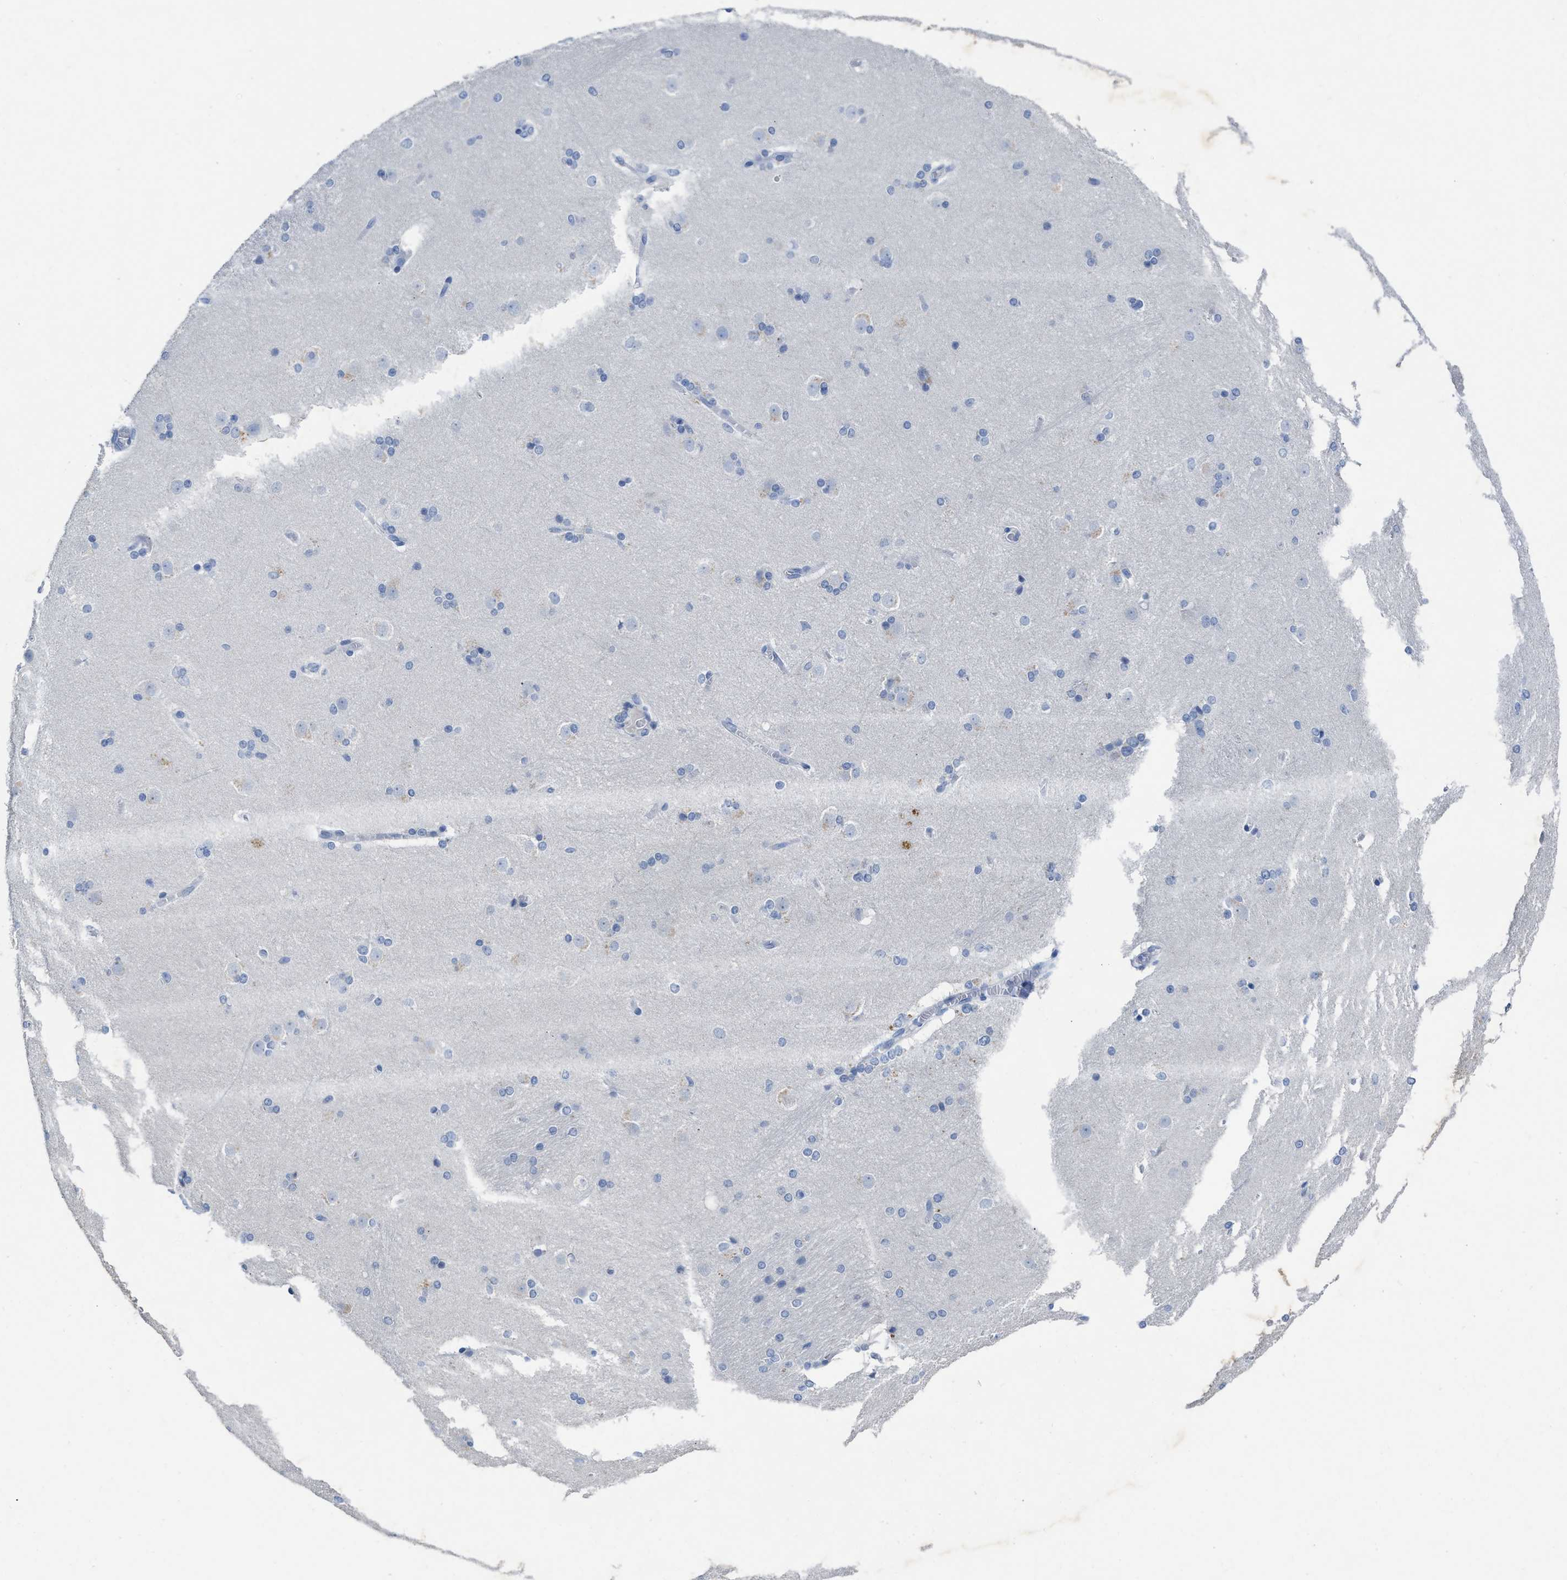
{"staining": {"intensity": "negative", "quantity": "none", "location": "none"}, "tissue": "caudate", "cell_type": "Glial cells", "image_type": "normal", "snomed": [{"axis": "morphology", "description": "Normal tissue, NOS"}, {"axis": "topography", "description": "Lateral ventricle wall"}], "caption": "This is an IHC micrograph of unremarkable human caudate. There is no expression in glial cells.", "gene": "CEACAM5", "patient": {"sex": "female", "age": 19}}